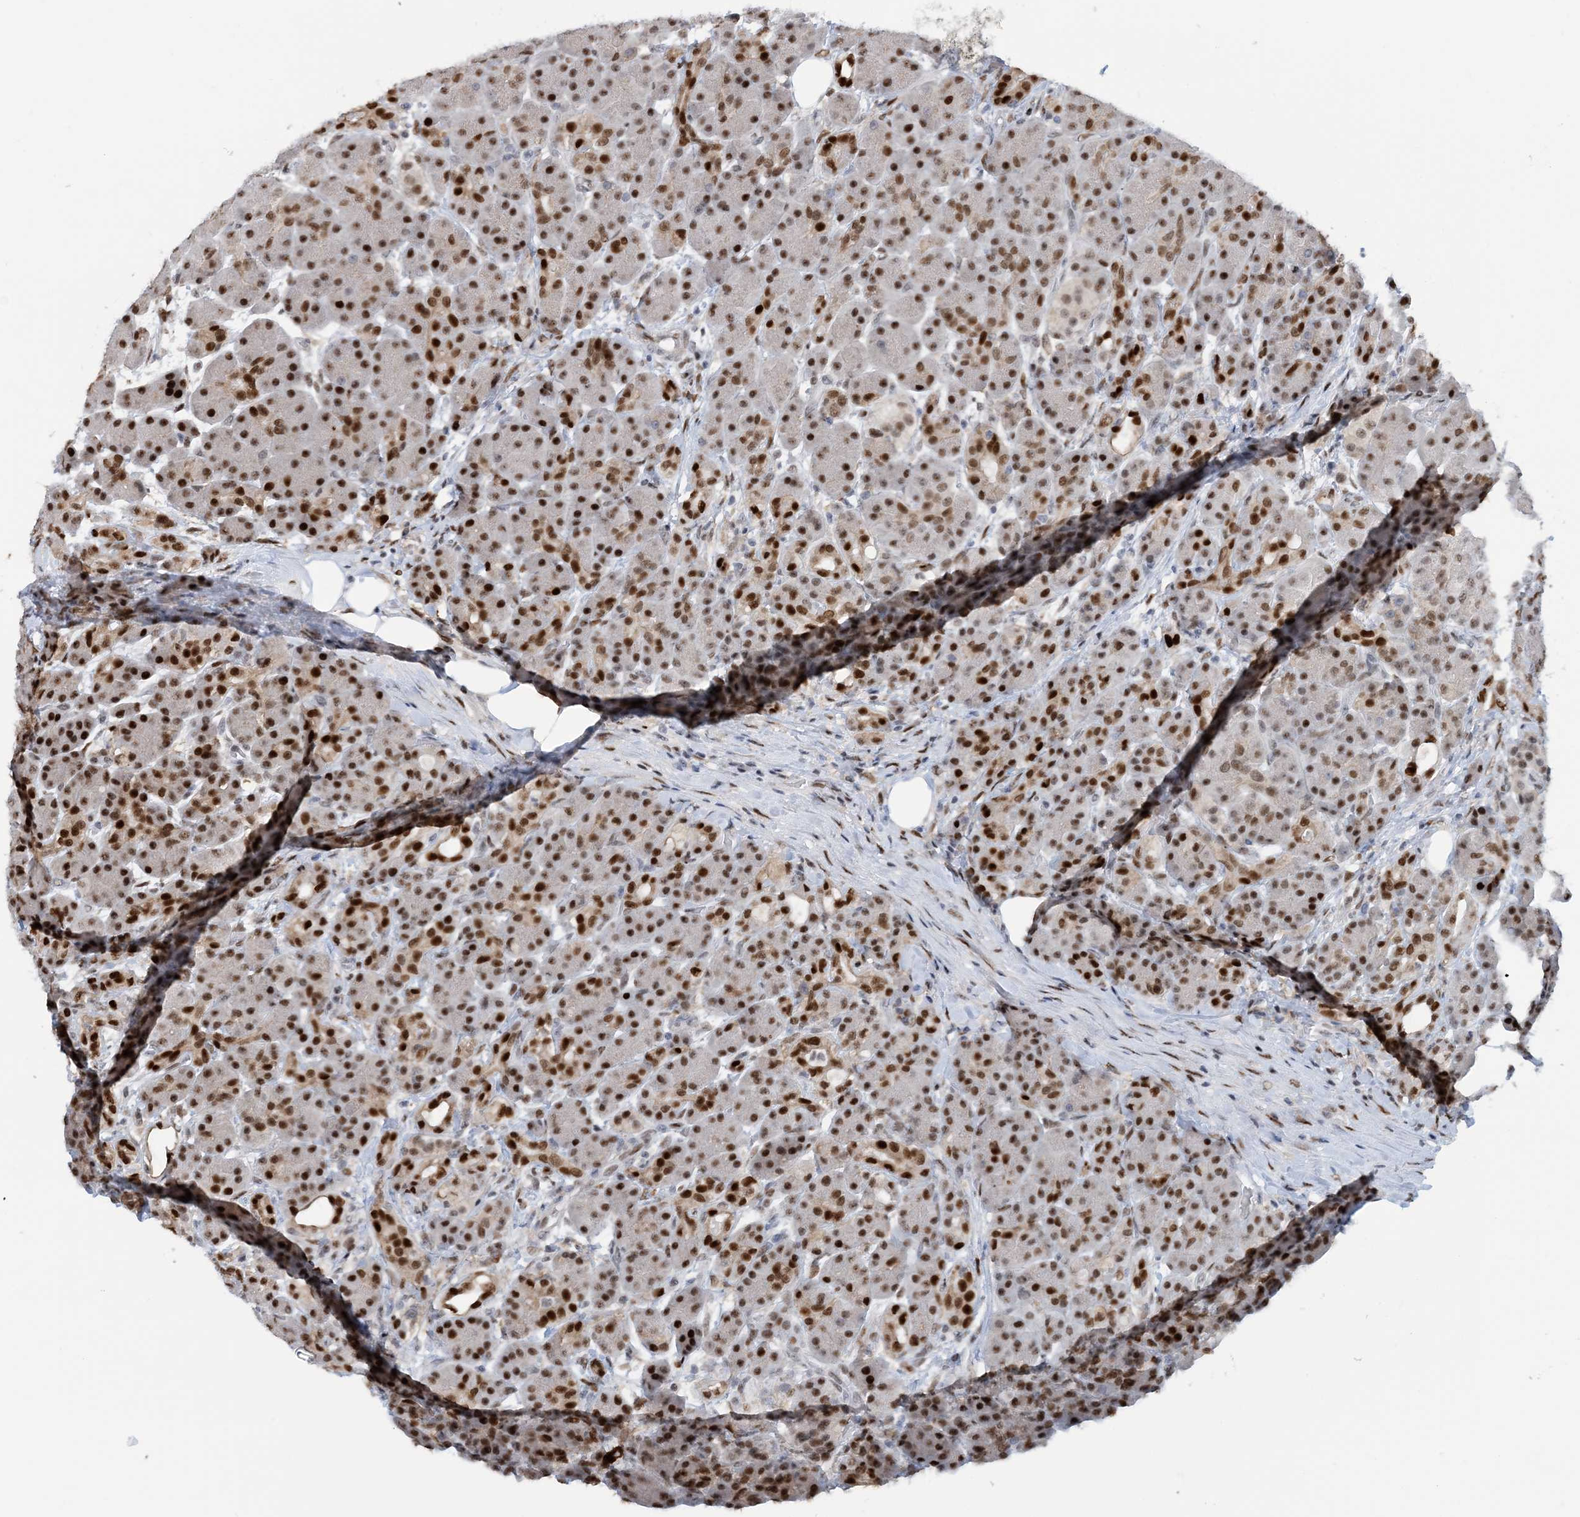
{"staining": {"intensity": "strong", "quantity": ">75%", "location": "nuclear"}, "tissue": "pancreas", "cell_type": "Exocrine glandular cells", "image_type": "normal", "snomed": [{"axis": "morphology", "description": "Normal tissue, NOS"}, {"axis": "topography", "description": "Pancreas"}], "caption": "A high amount of strong nuclear expression is present in approximately >75% of exocrine glandular cells in unremarkable pancreas.", "gene": "HEMK1", "patient": {"sex": "male", "age": 63}}